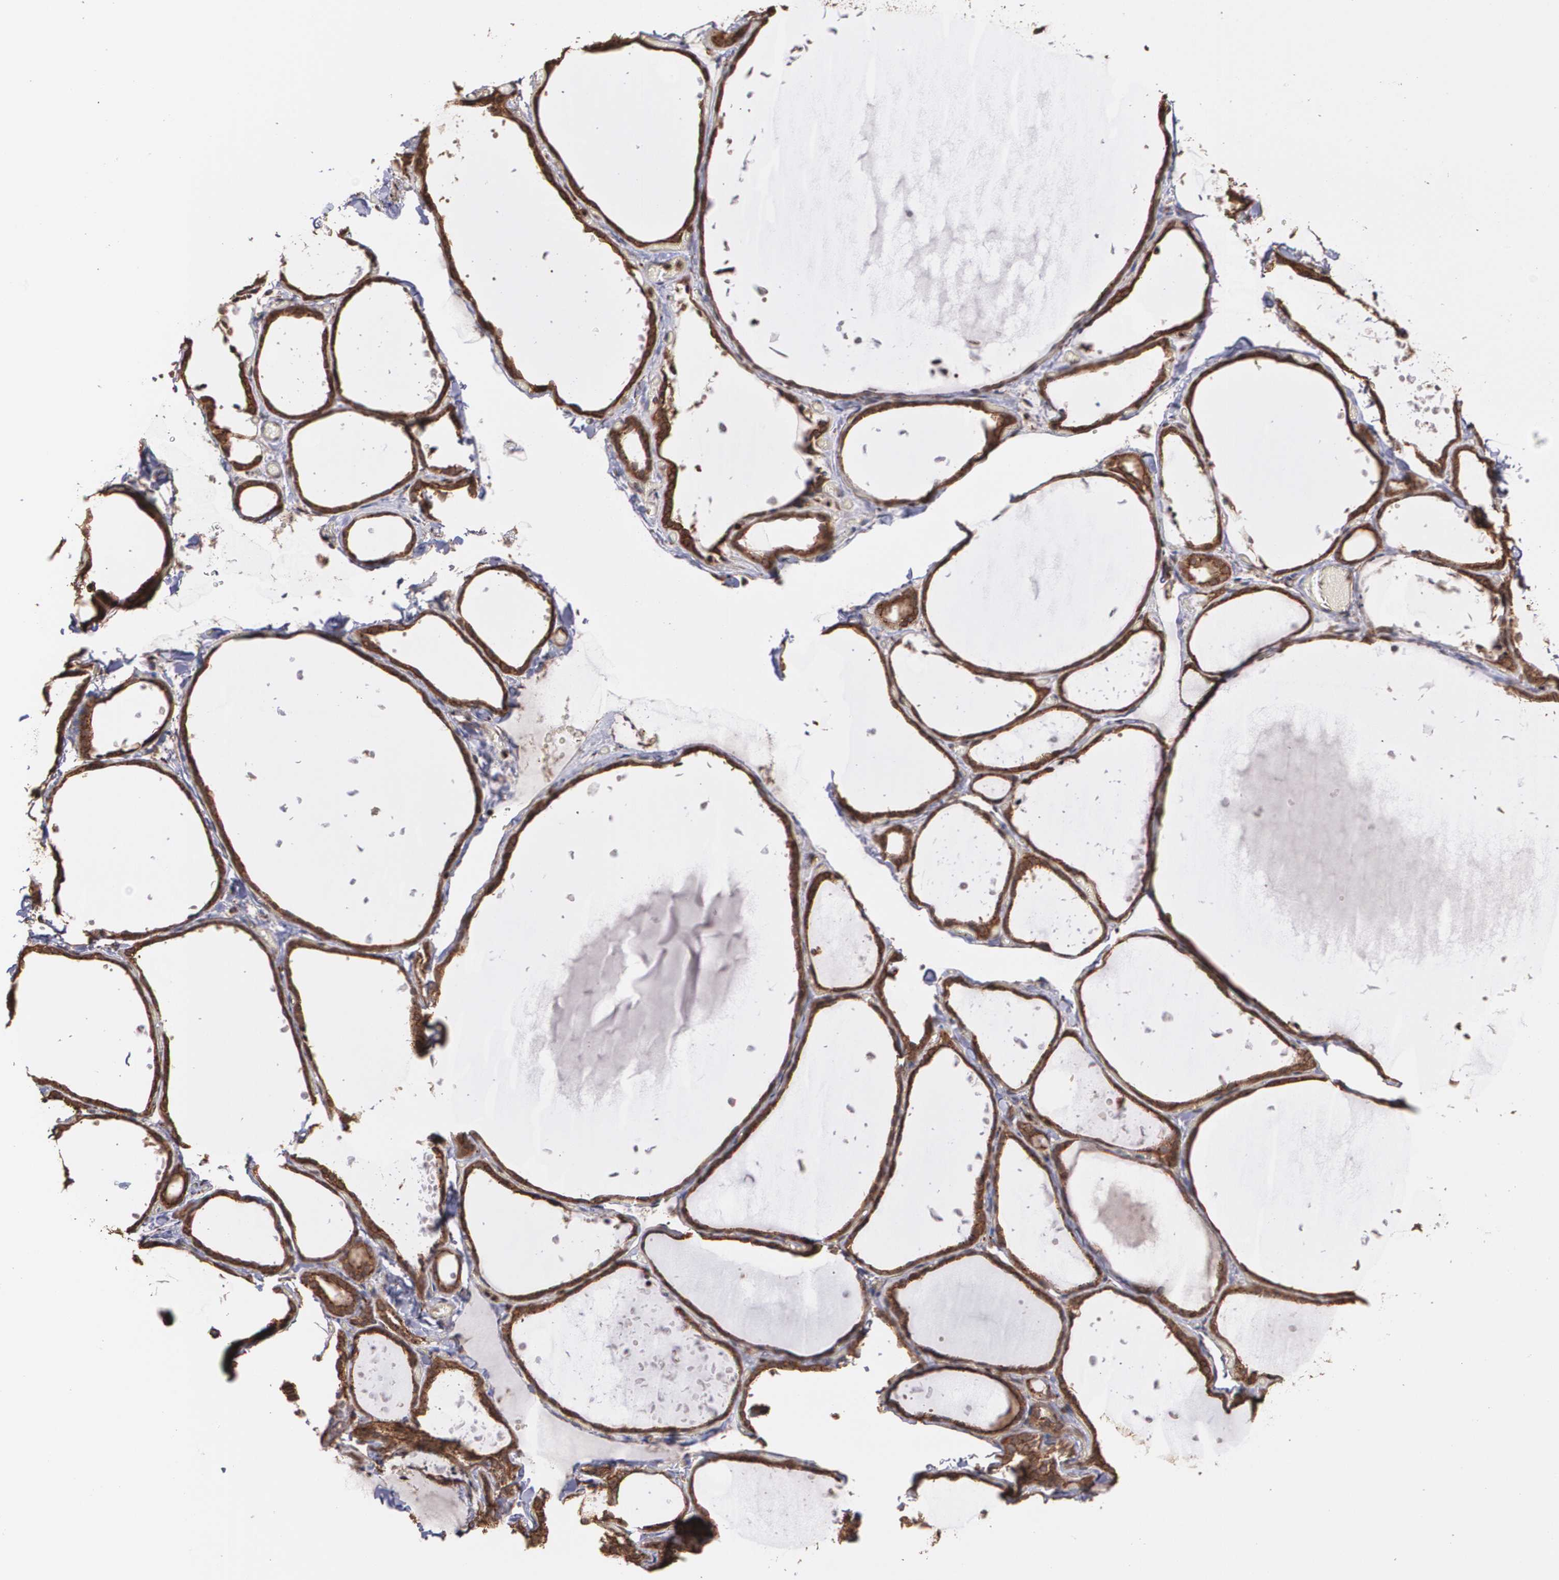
{"staining": {"intensity": "moderate", "quantity": ">75%", "location": "cytoplasmic/membranous"}, "tissue": "thyroid gland", "cell_type": "Glandular cells", "image_type": "normal", "snomed": [{"axis": "morphology", "description": "Normal tissue, NOS"}, {"axis": "topography", "description": "Thyroid gland"}], "caption": "Approximately >75% of glandular cells in normal human thyroid gland exhibit moderate cytoplasmic/membranous protein staining as visualized by brown immunohistochemical staining.", "gene": "TRIP11", "patient": {"sex": "female", "age": 22}}